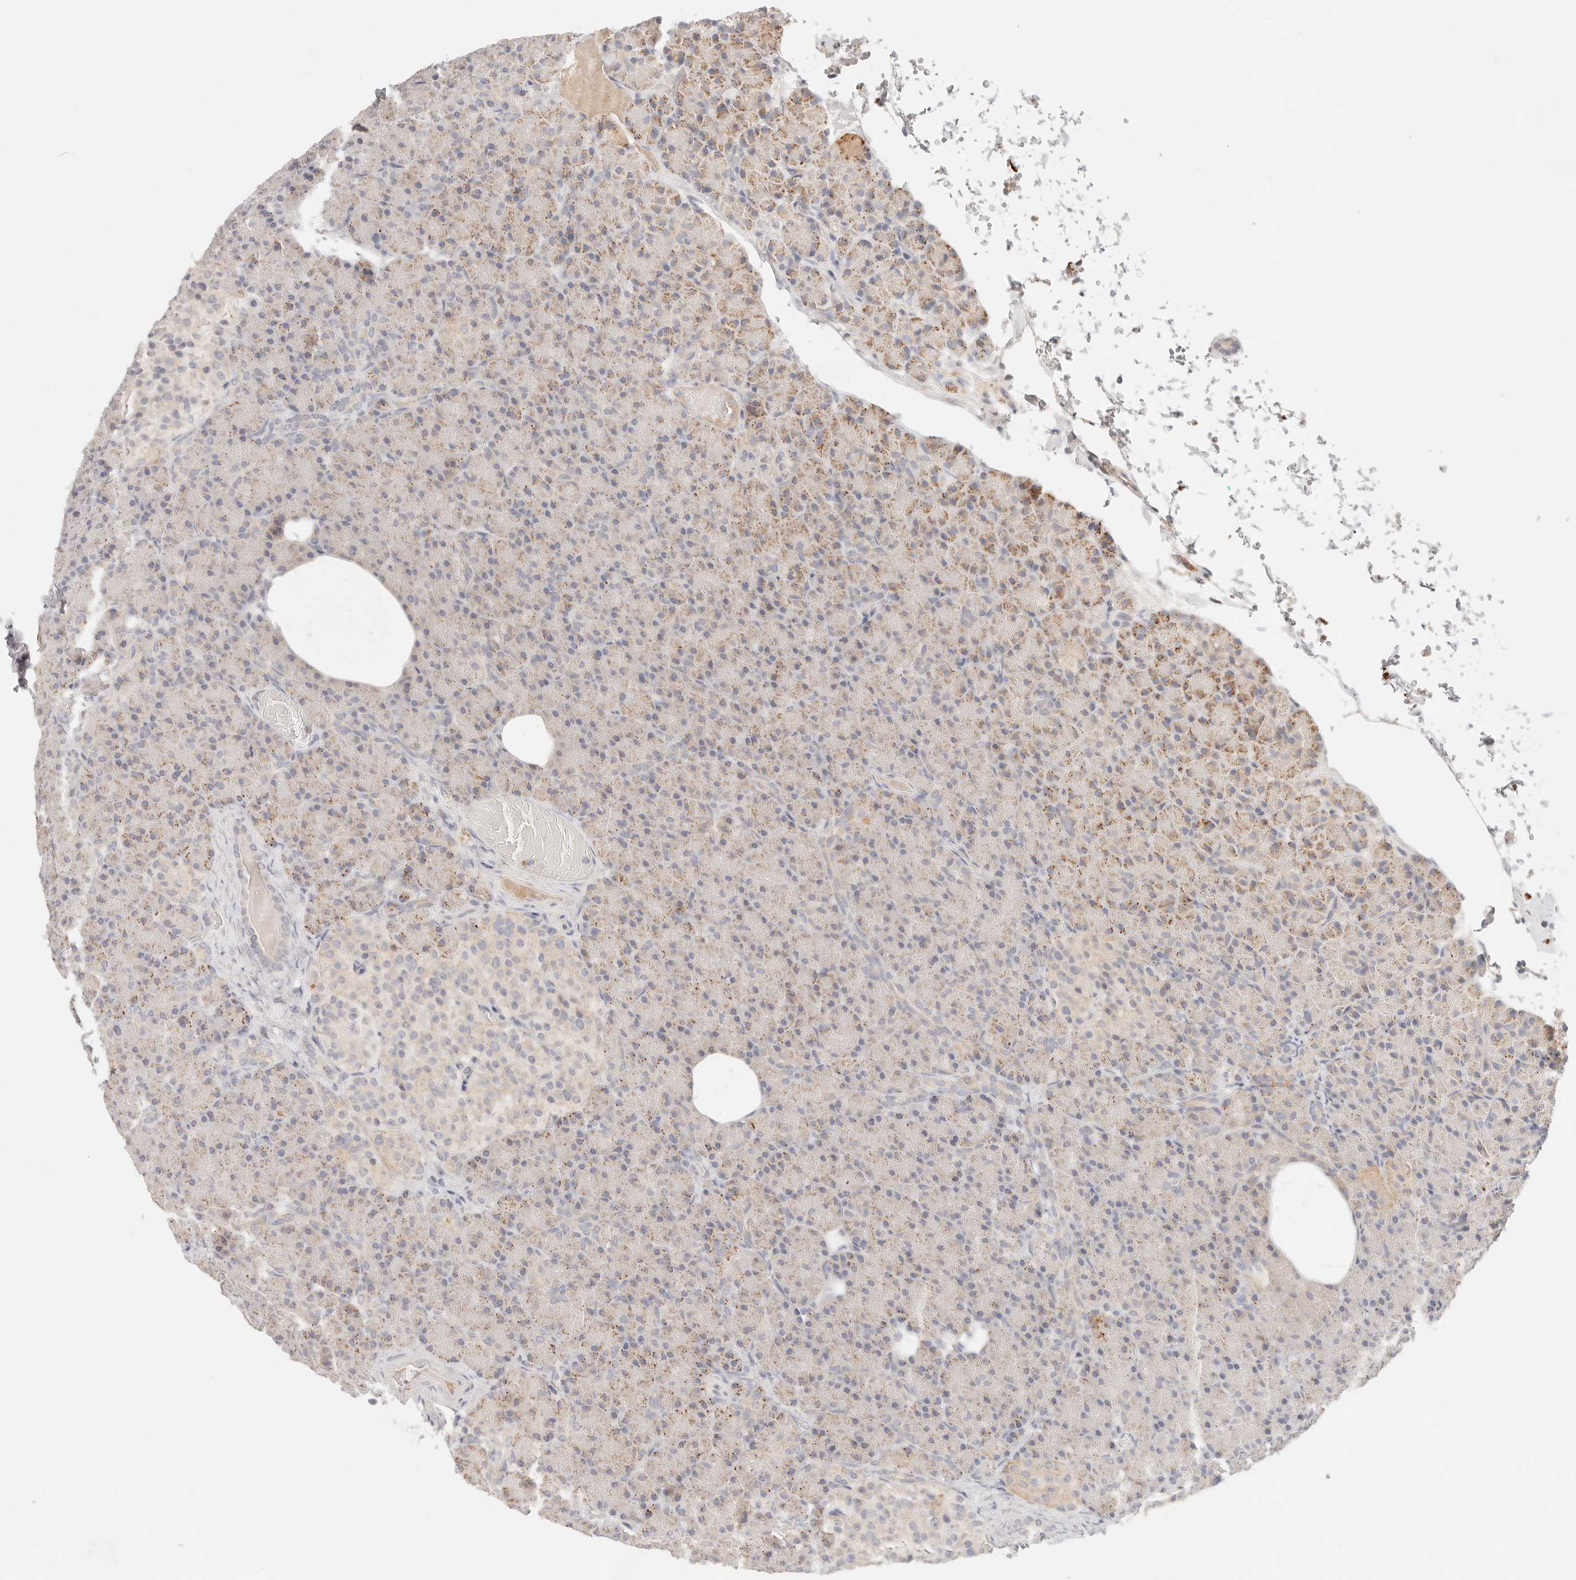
{"staining": {"intensity": "moderate", "quantity": "25%-75%", "location": "cytoplasmic/membranous"}, "tissue": "pancreas", "cell_type": "Exocrine glandular cells", "image_type": "normal", "snomed": [{"axis": "morphology", "description": "Normal tissue, NOS"}, {"axis": "topography", "description": "Pancreas"}], "caption": "Unremarkable pancreas shows moderate cytoplasmic/membranous staining in about 25%-75% of exocrine glandular cells.", "gene": "SPHK1", "patient": {"sex": "female", "age": 43}}